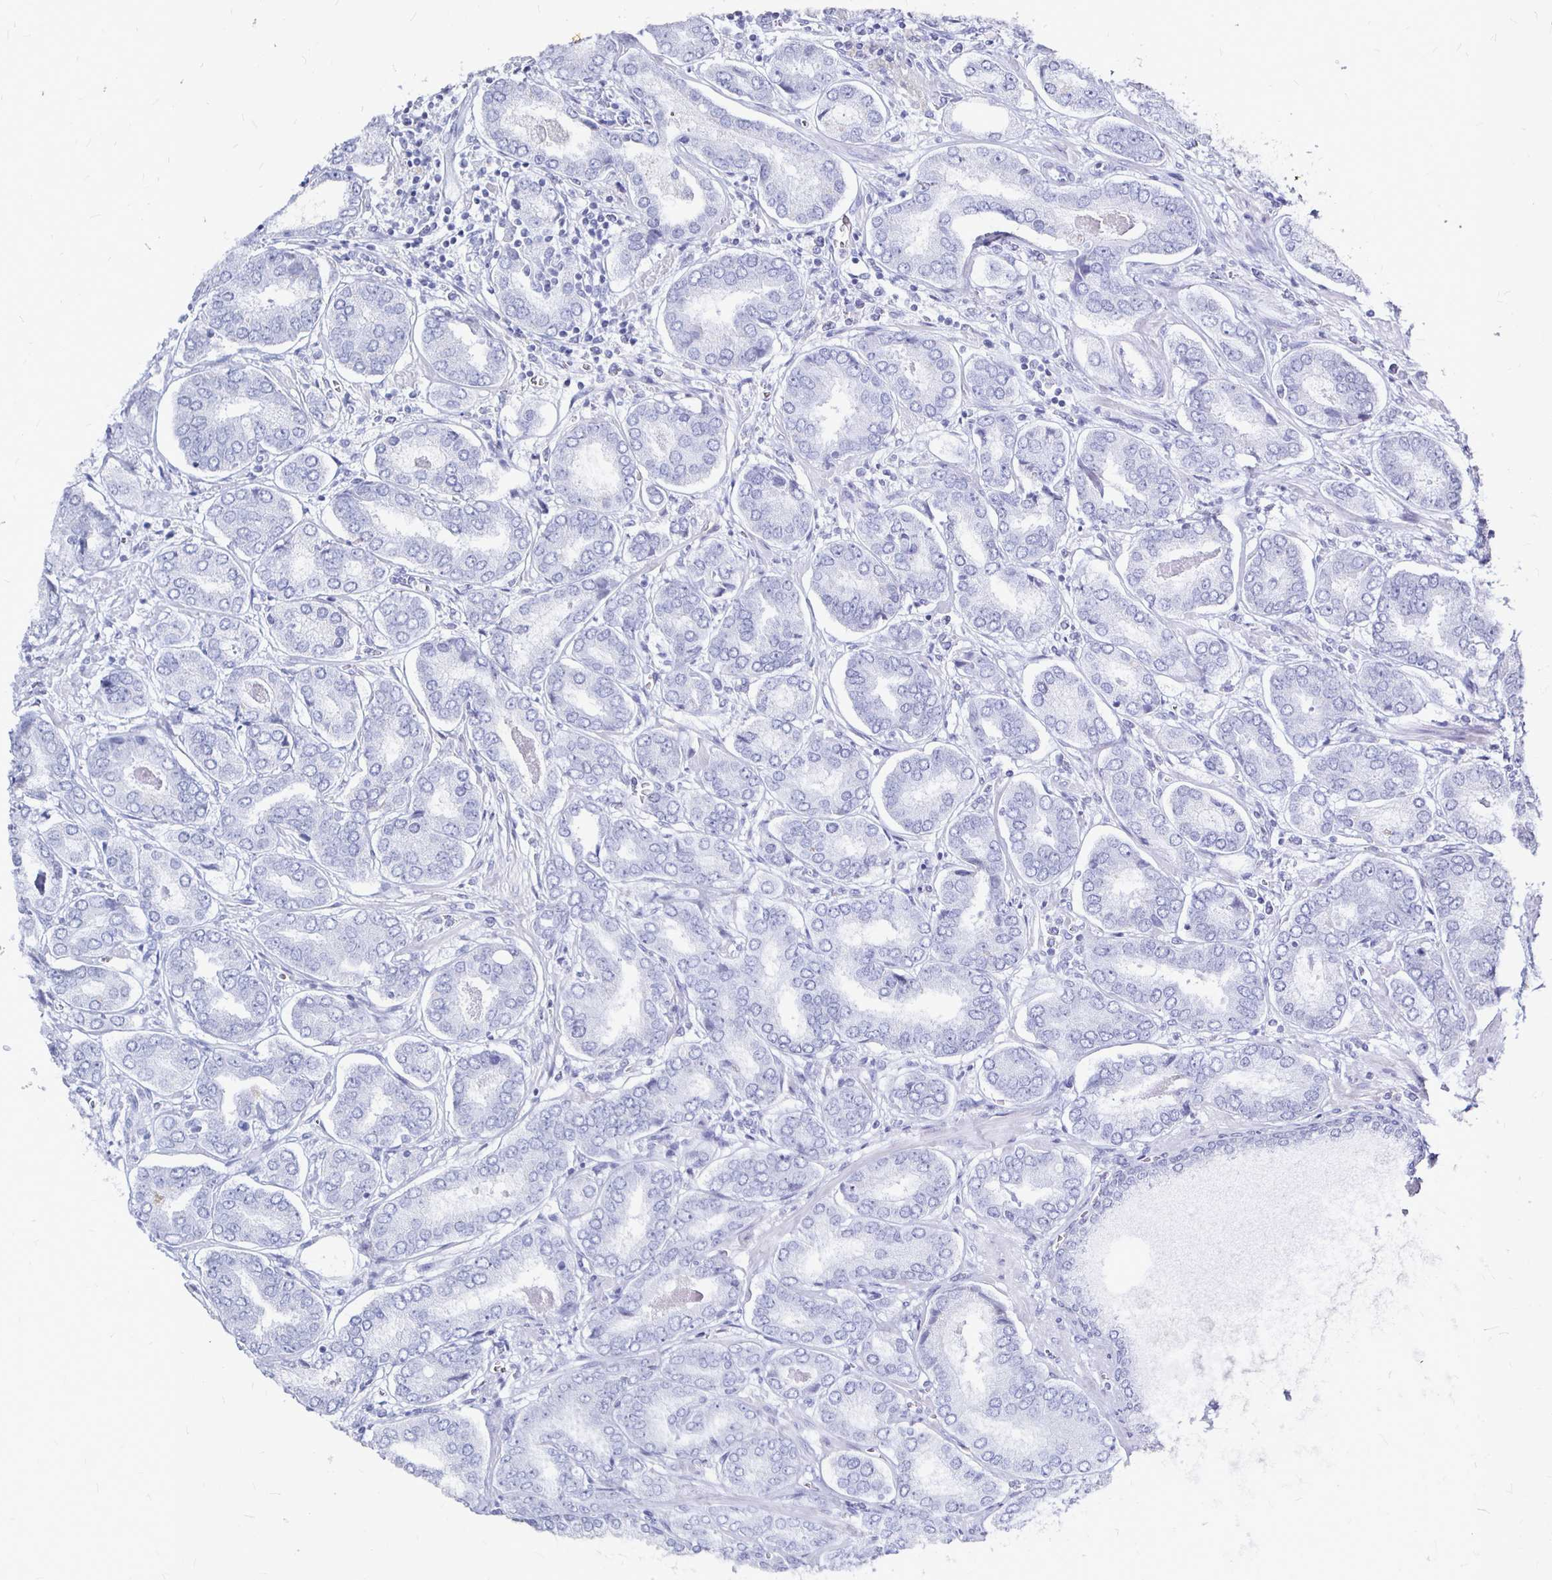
{"staining": {"intensity": "negative", "quantity": "none", "location": "none"}, "tissue": "prostate cancer", "cell_type": "Tumor cells", "image_type": "cancer", "snomed": [{"axis": "morphology", "description": "Adenocarcinoma, High grade"}, {"axis": "topography", "description": "Prostate"}], "caption": "Prostate cancer was stained to show a protein in brown. There is no significant expression in tumor cells.", "gene": "LUZP4", "patient": {"sex": "male", "age": 72}}